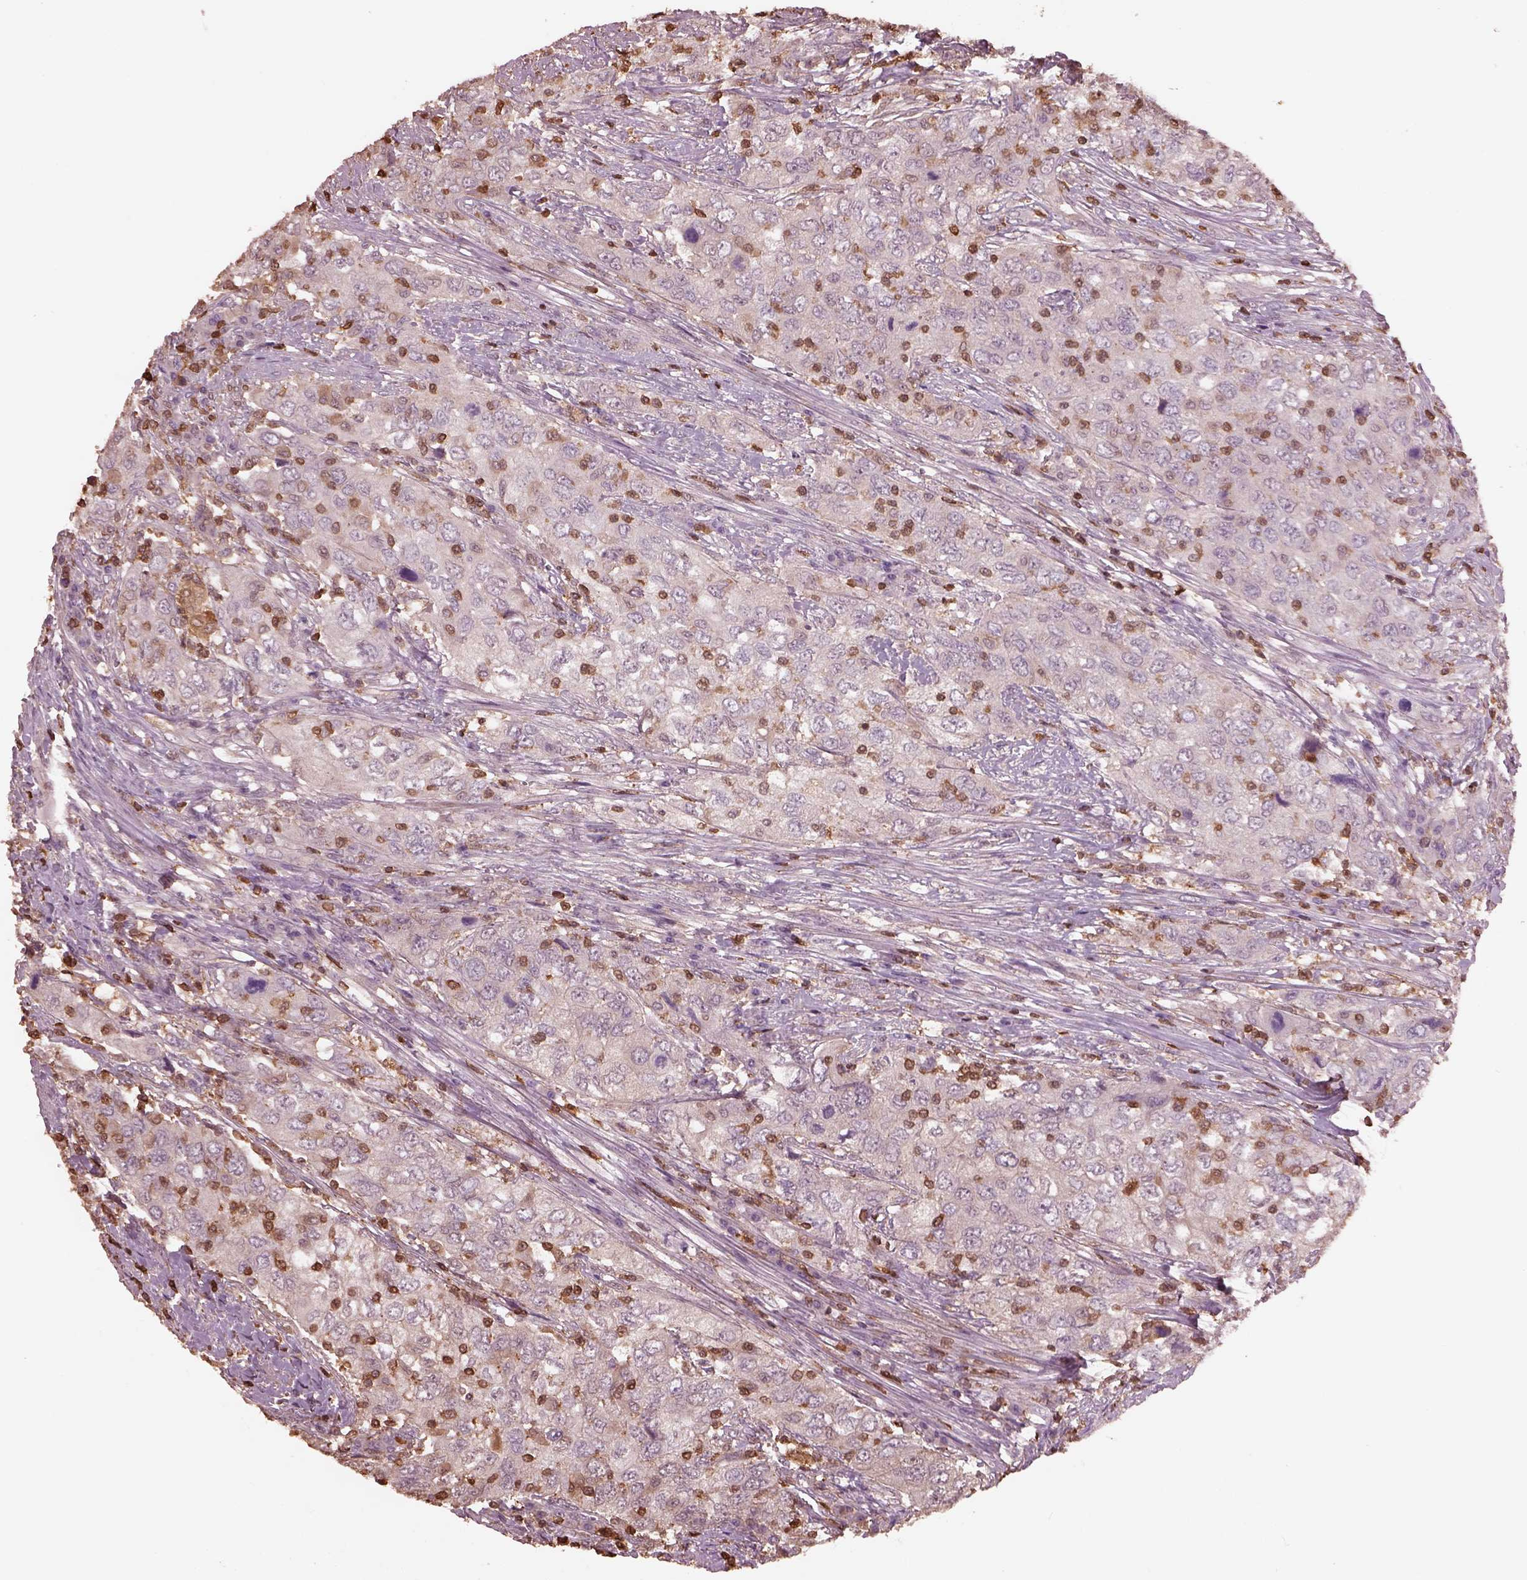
{"staining": {"intensity": "negative", "quantity": "none", "location": "none"}, "tissue": "urothelial cancer", "cell_type": "Tumor cells", "image_type": "cancer", "snomed": [{"axis": "morphology", "description": "Urothelial carcinoma, High grade"}, {"axis": "topography", "description": "Urinary bladder"}], "caption": "High power microscopy micrograph of an immunohistochemistry (IHC) micrograph of high-grade urothelial carcinoma, revealing no significant positivity in tumor cells.", "gene": "IL31RA", "patient": {"sex": "male", "age": 76}}